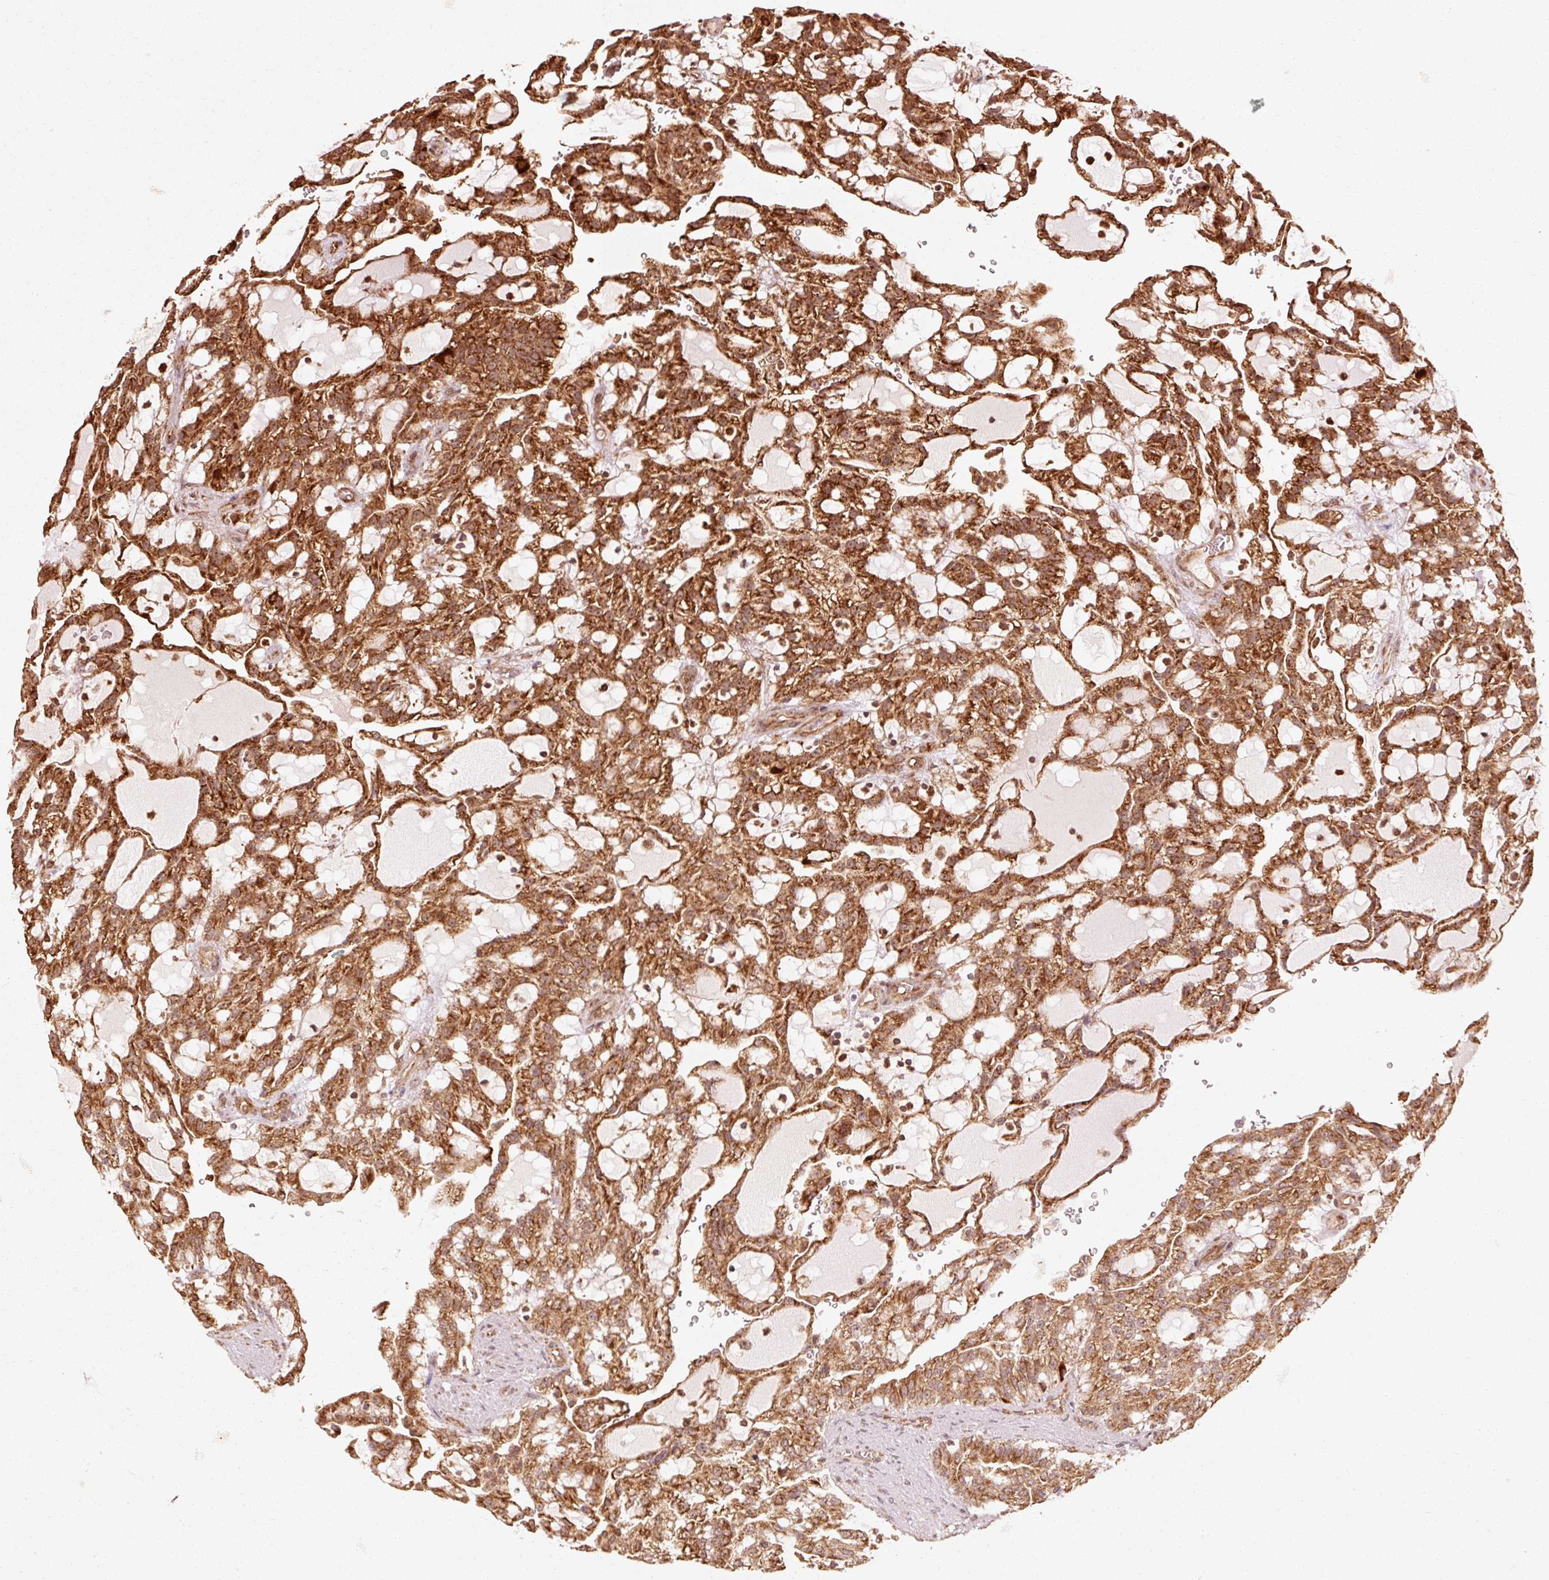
{"staining": {"intensity": "strong", "quantity": ">75%", "location": "cytoplasmic/membranous"}, "tissue": "renal cancer", "cell_type": "Tumor cells", "image_type": "cancer", "snomed": [{"axis": "morphology", "description": "Adenocarcinoma, NOS"}, {"axis": "topography", "description": "Kidney"}], "caption": "Immunohistochemistry of renal cancer (adenocarcinoma) displays high levels of strong cytoplasmic/membranous expression in approximately >75% of tumor cells.", "gene": "MRPL16", "patient": {"sex": "male", "age": 63}}